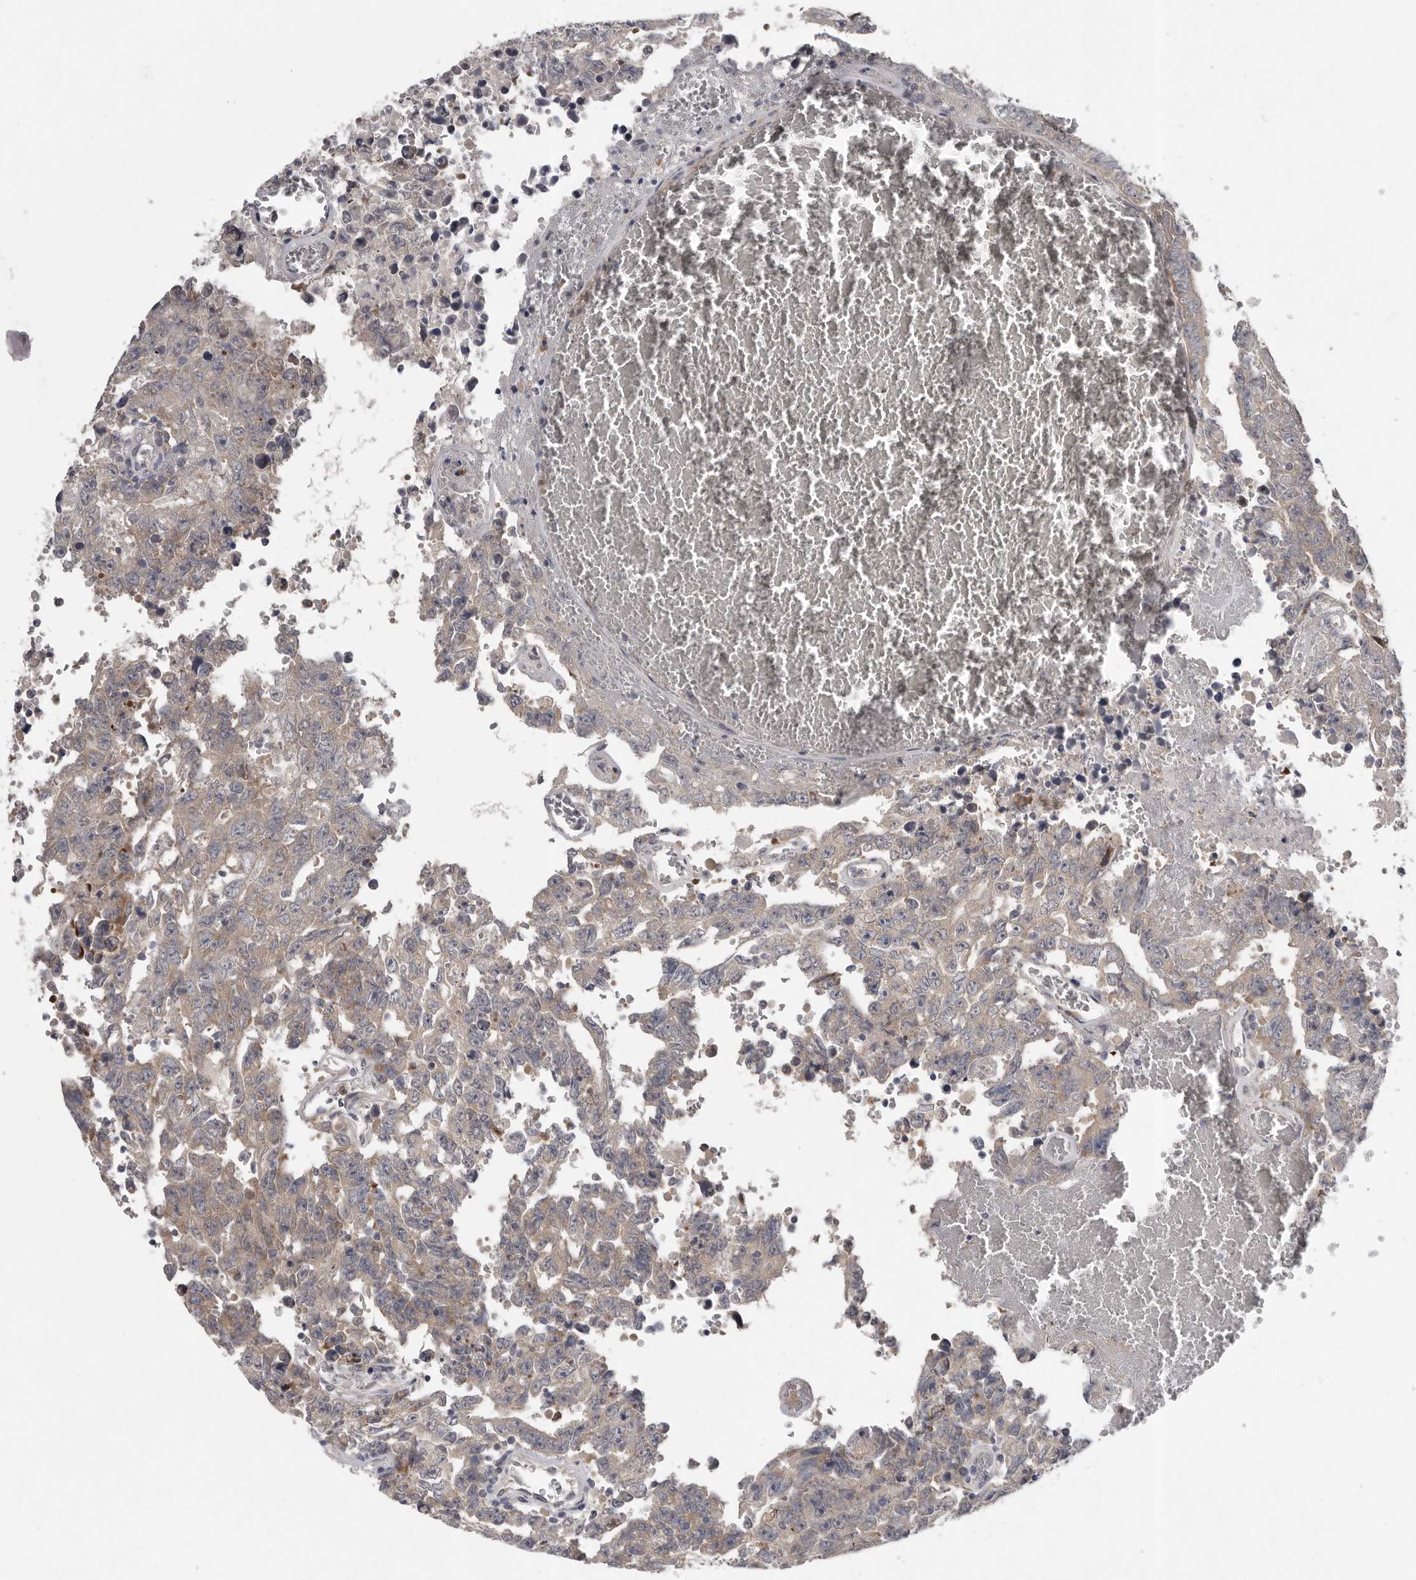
{"staining": {"intensity": "weak", "quantity": "25%-75%", "location": "cytoplasmic/membranous"}, "tissue": "testis cancer", "cell_type": "Tumor cells", "image_type": "cancer", "snomed": [{"axis": "morphology", "description": "Carcinoma, Embryonal, NOS"}, {"axis": "topography", "description": "Testis"}], "caption": "Weak cytoplasmic/membranous protein positivity is present in approximately 25%-75% of tumor cells in testis embryonal carcinoma.", "gene": "RALGPS2", "patient": {"sex": "male", "age": 26}}